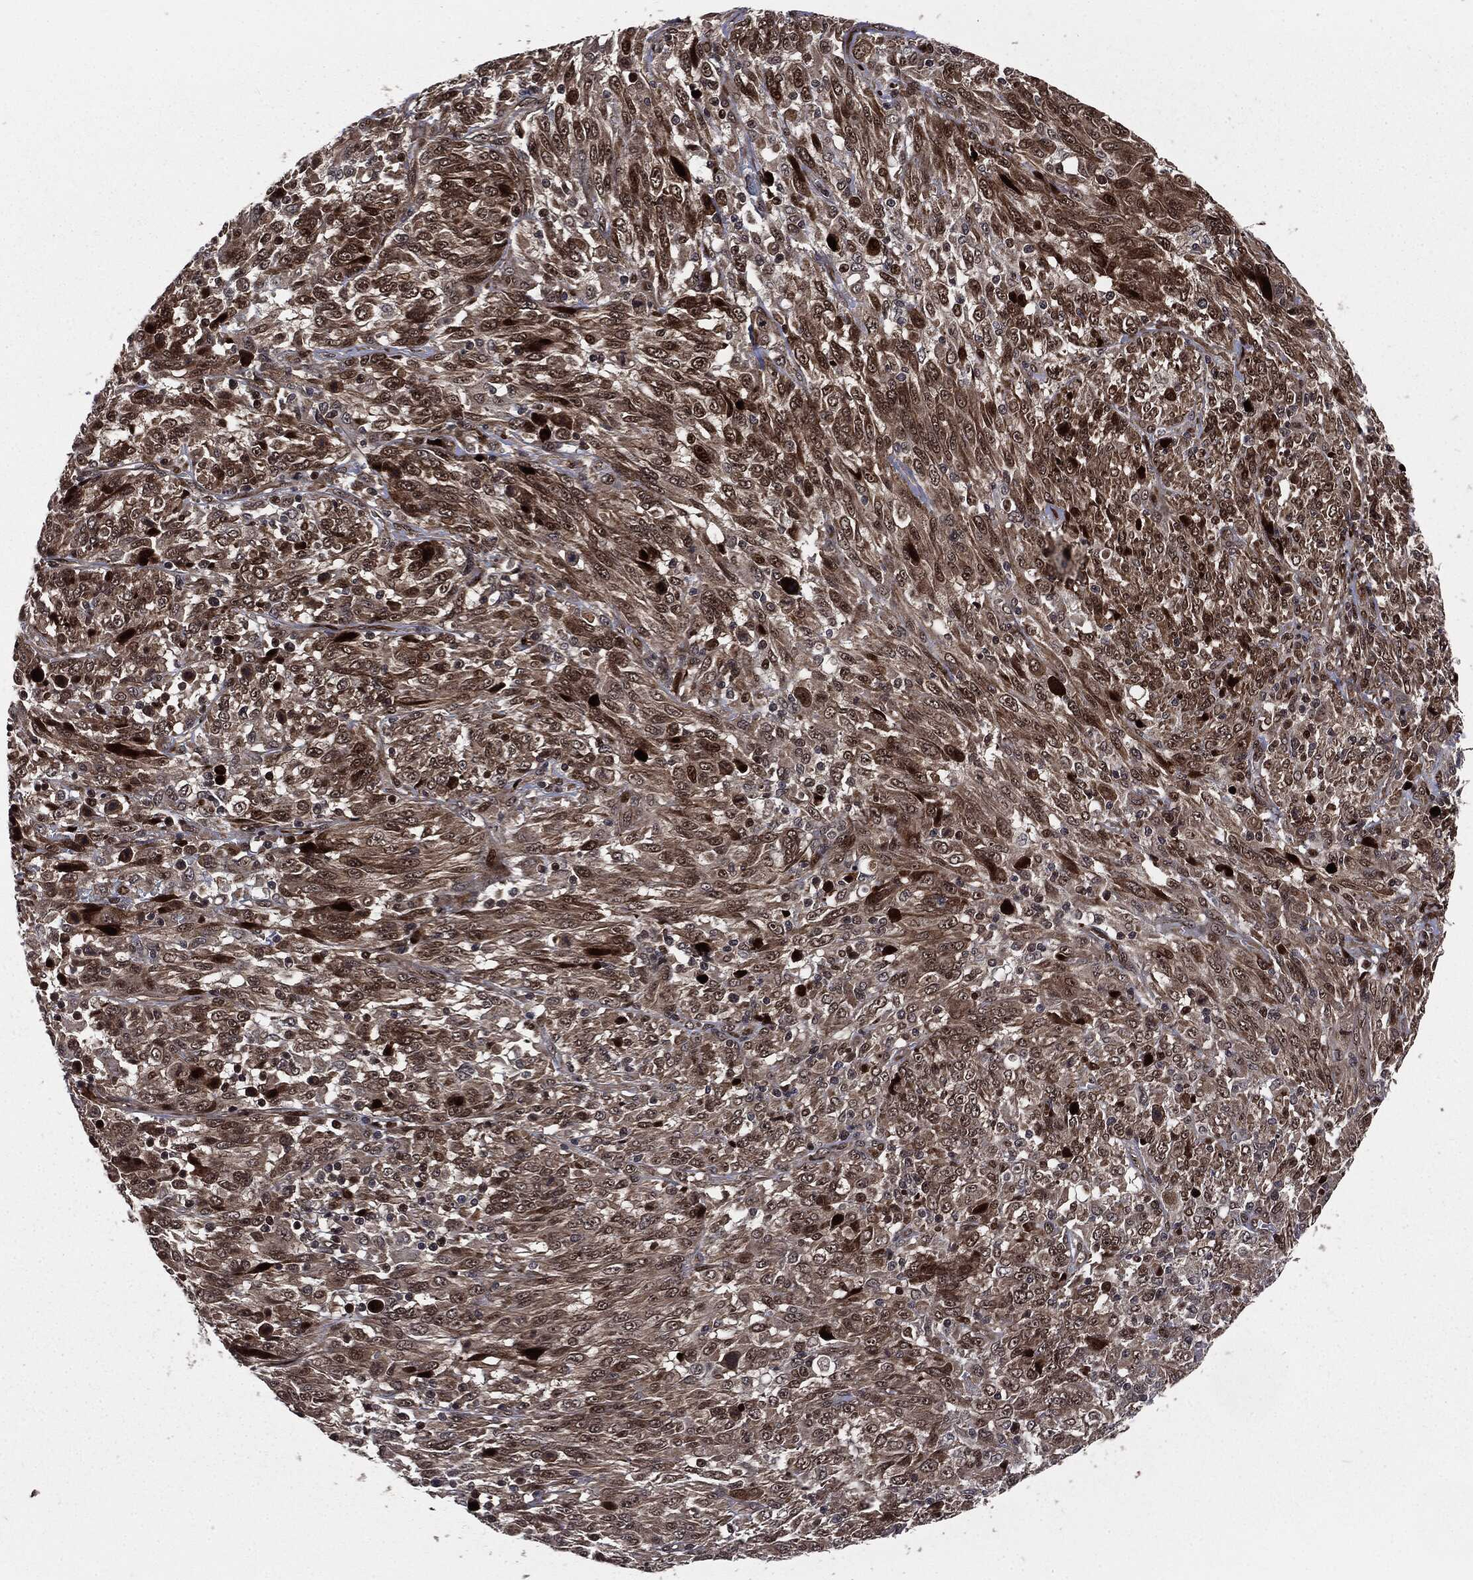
{"staining": {"intensity": "strong", "quantity": "<25%", "location": "cytoplasmic/membranous,nuclear"}, "tissue": "melanoma", "cell_type": "Tumor cells", "image_type": "cancer", "snomed": [{"axis": "morphology", "description": "Malignant melanoma, NOS"}, {"axis": "topography", "description": "Skin"}], "caption": "Human melanoma stained for a protein (brown) displays strong cytoplasmic/membranous and nuclear positive expression in about <25% of tumor cells.", "gene": "SMAD4", "patient": {"sex": "female", "age": 91}}